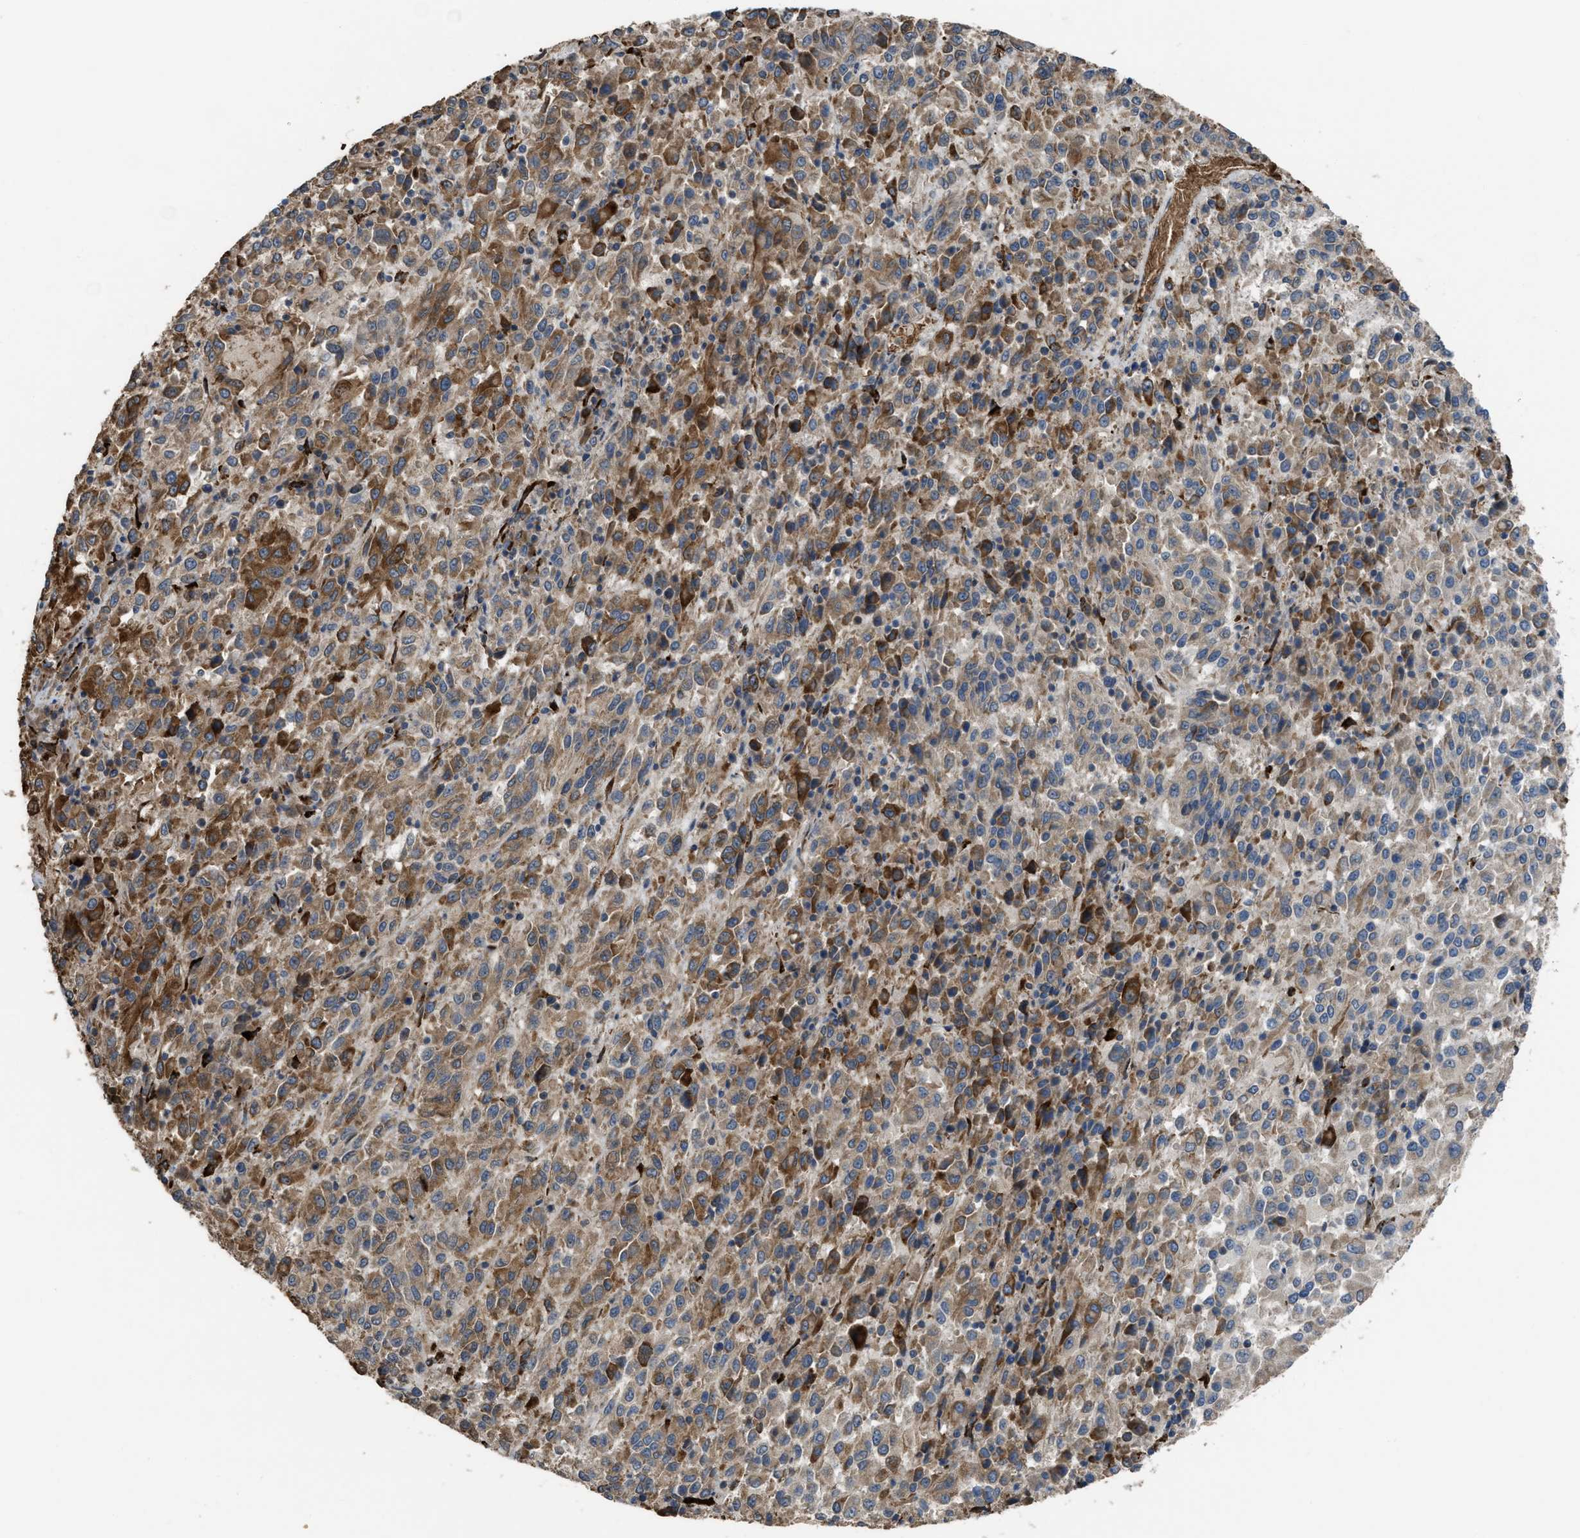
{"staining": {"intensity": "moderate", "quantity": ">75%", "location": "cytoplasmic/membranous"}, "tissue": "melanoma", "cell_type": "Tumor cells", "image_type": "cancer", "snomed": [{"axis": "morphology", "description": "Malignant melanoma, Metastatic site"}, {"axis": "topography", "description": "Lung"}], "caption": "A photomicrograph of malignant melanoma (metastatic site) stained for a protein displays moderate cytoplasmic/membranous brown staining in tumor cells.", "gene": "SELENOM", "patient": {"sex": "male", "age": 64}}